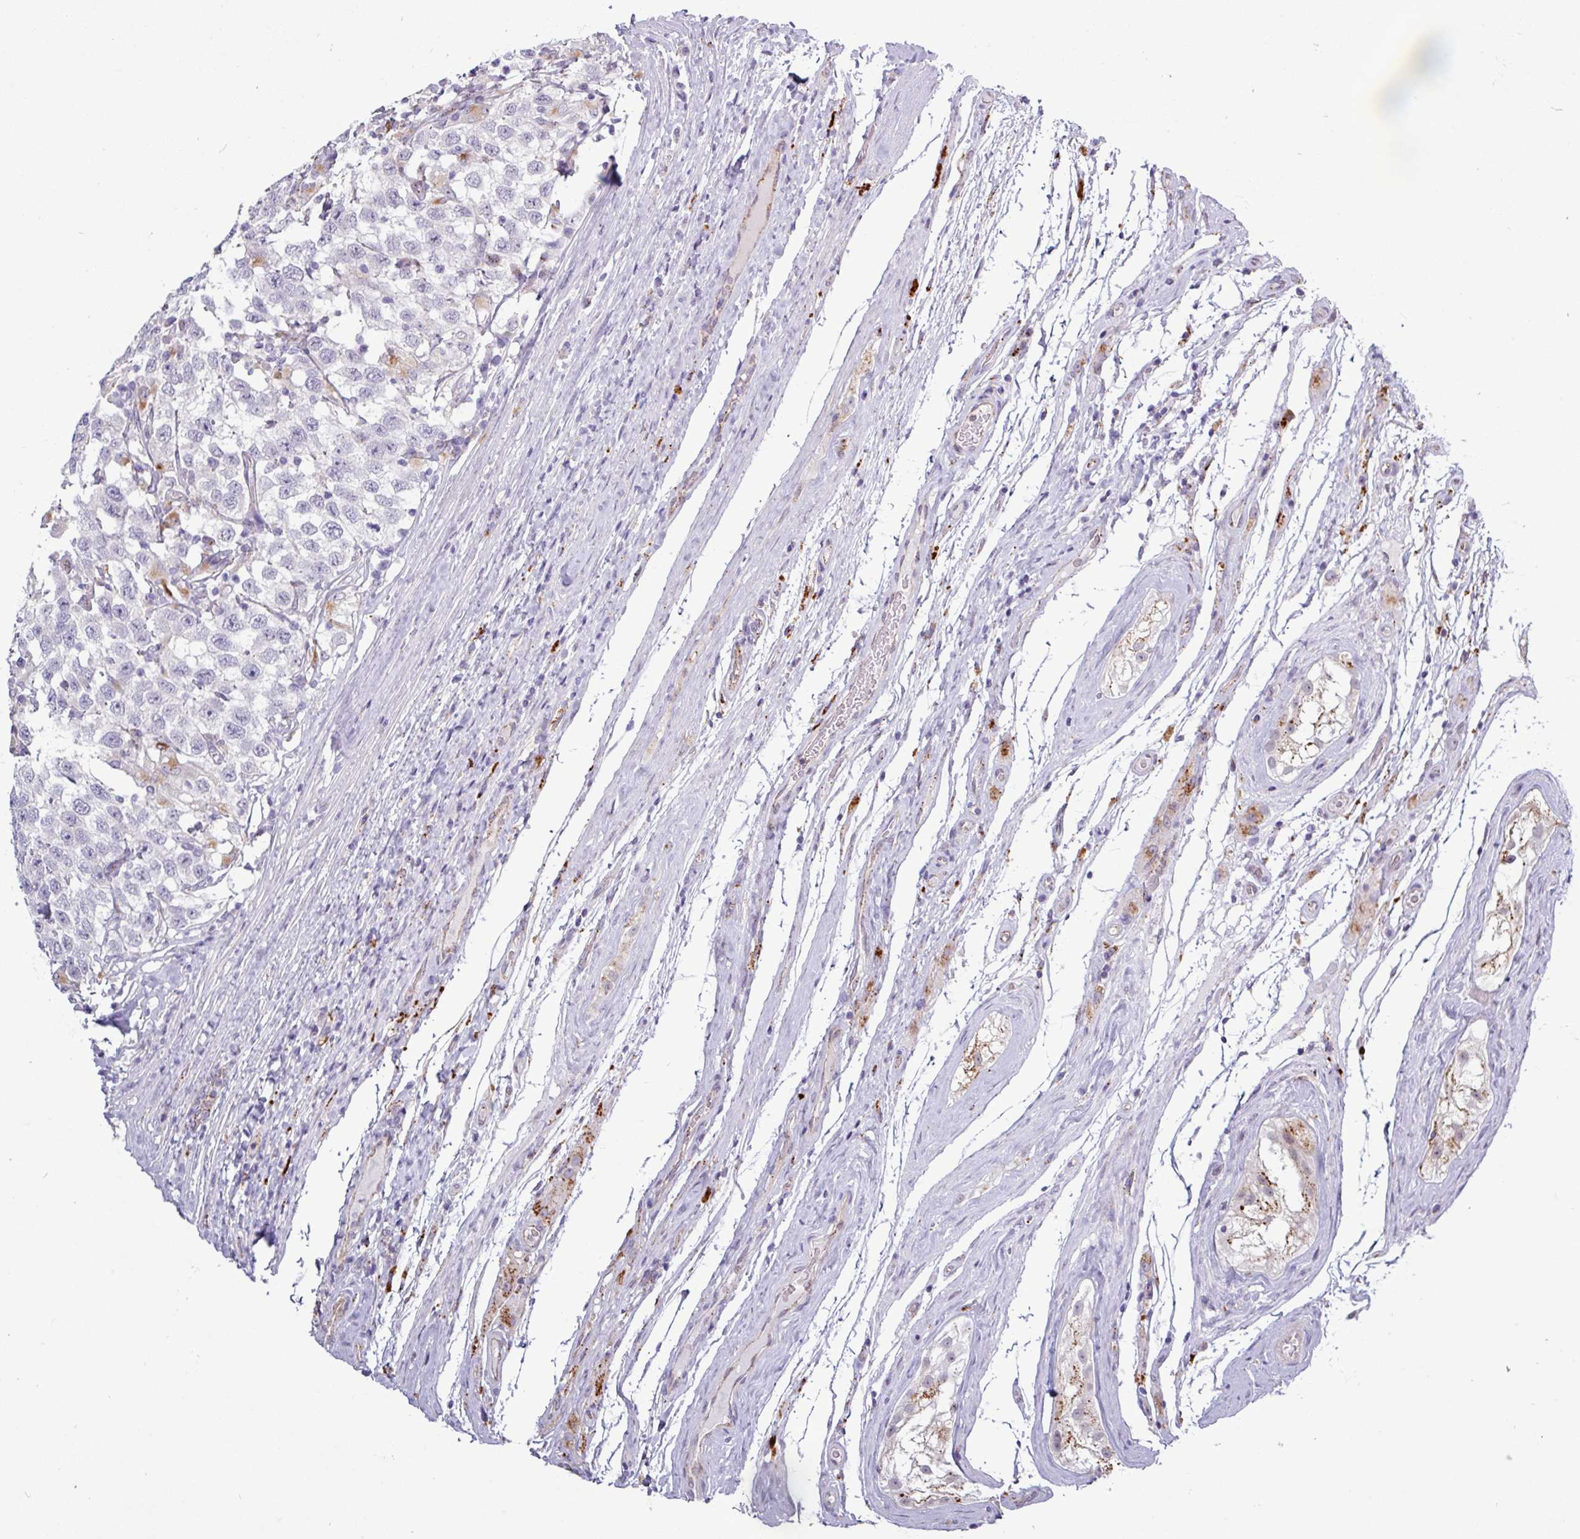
{"staining": {"intensity": "negative", "quantity": "none", "location": "none"}, "tissue": "testis cancer", "cell_type": "Tumor cells", "image_type": "cancer", "snomed": [{"axis": "morphology", "description": "Seminoma, NOS"}, {"axis": "topography", "description": "Testis"}], "caption": "Immunohistochemistry of human testis cancer demonstrates no expression in tumor cells.", "gene": "AMIGO2", "patient": {"sex": "male", "age": 41}}